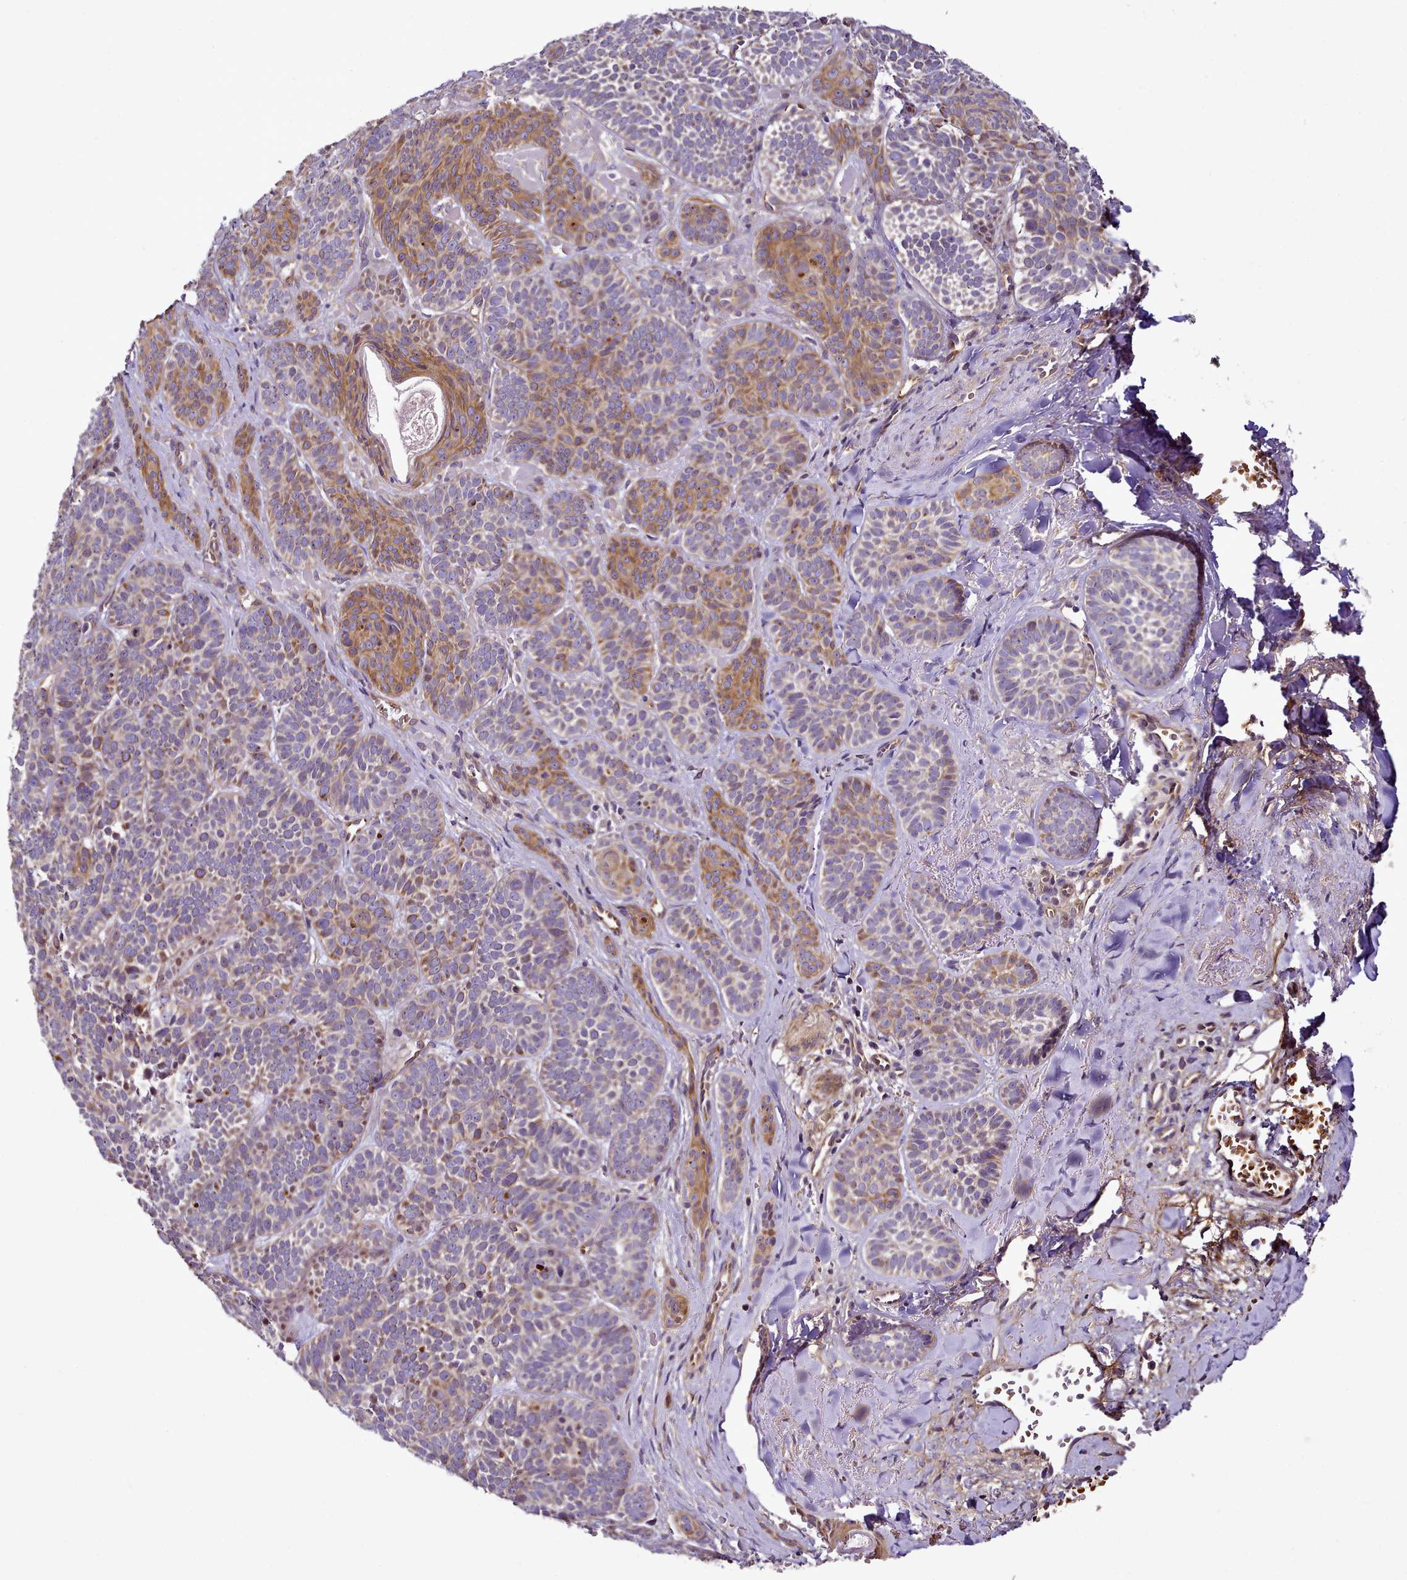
{"staining": {"intensity": "moderate", "quantity": "25%-75%", "location": "cytoplasmic/membranous"}, "tissue": "skin cancer", "cell_type": "Tumor cells", "image_type": "cancer", "snomed": [{"axis": "morphology", "description": "Basal cell carcinoma"}, {"axis": "topography", "description": "Skin"}], "caption": "An image of skin cancer (basal cell carcinoma) stained for a protein reveals moderate cytoplasmic/membranous brown staining in tumor cells.", "gene": "NBPF1", "patient": {"sex": "male", "age": 85}}